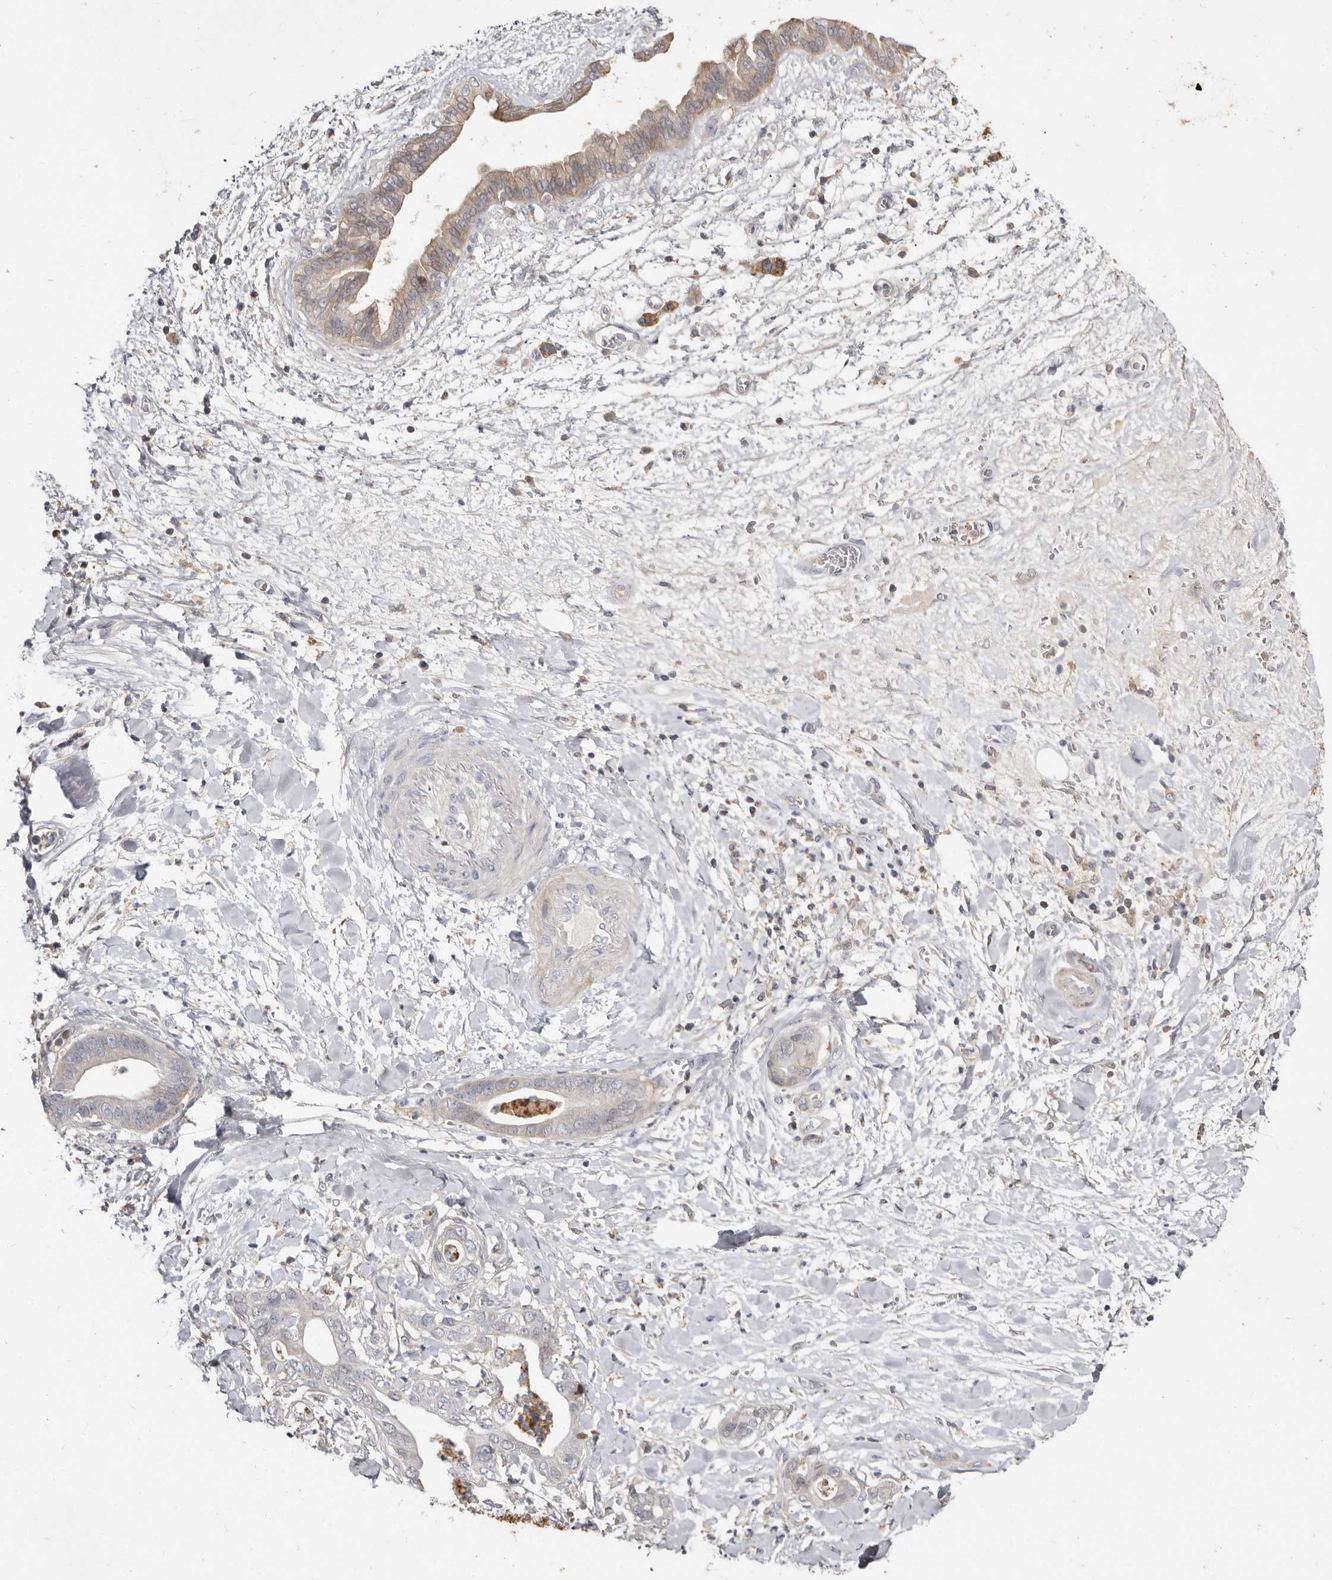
{"staining": {"intensity": "negative", "quantity": "none", "location": "none"}, "tissue": "pancreatic cancer", "cell_type": "Tumor cells", "image_type": "cancer", "snomed": [{"axis": "morphology", "description": "Adenocarcinoma, NOS"}, {"axis": "topography", "description": "Pancreas"}], "caption": "This is a photomicrograph of IHC staining of pancreatic adenocarcinoma, which shows no expression in tumor cells.", "gene": "KIF26B", "patient": {"sex": "female", "age": 78}}